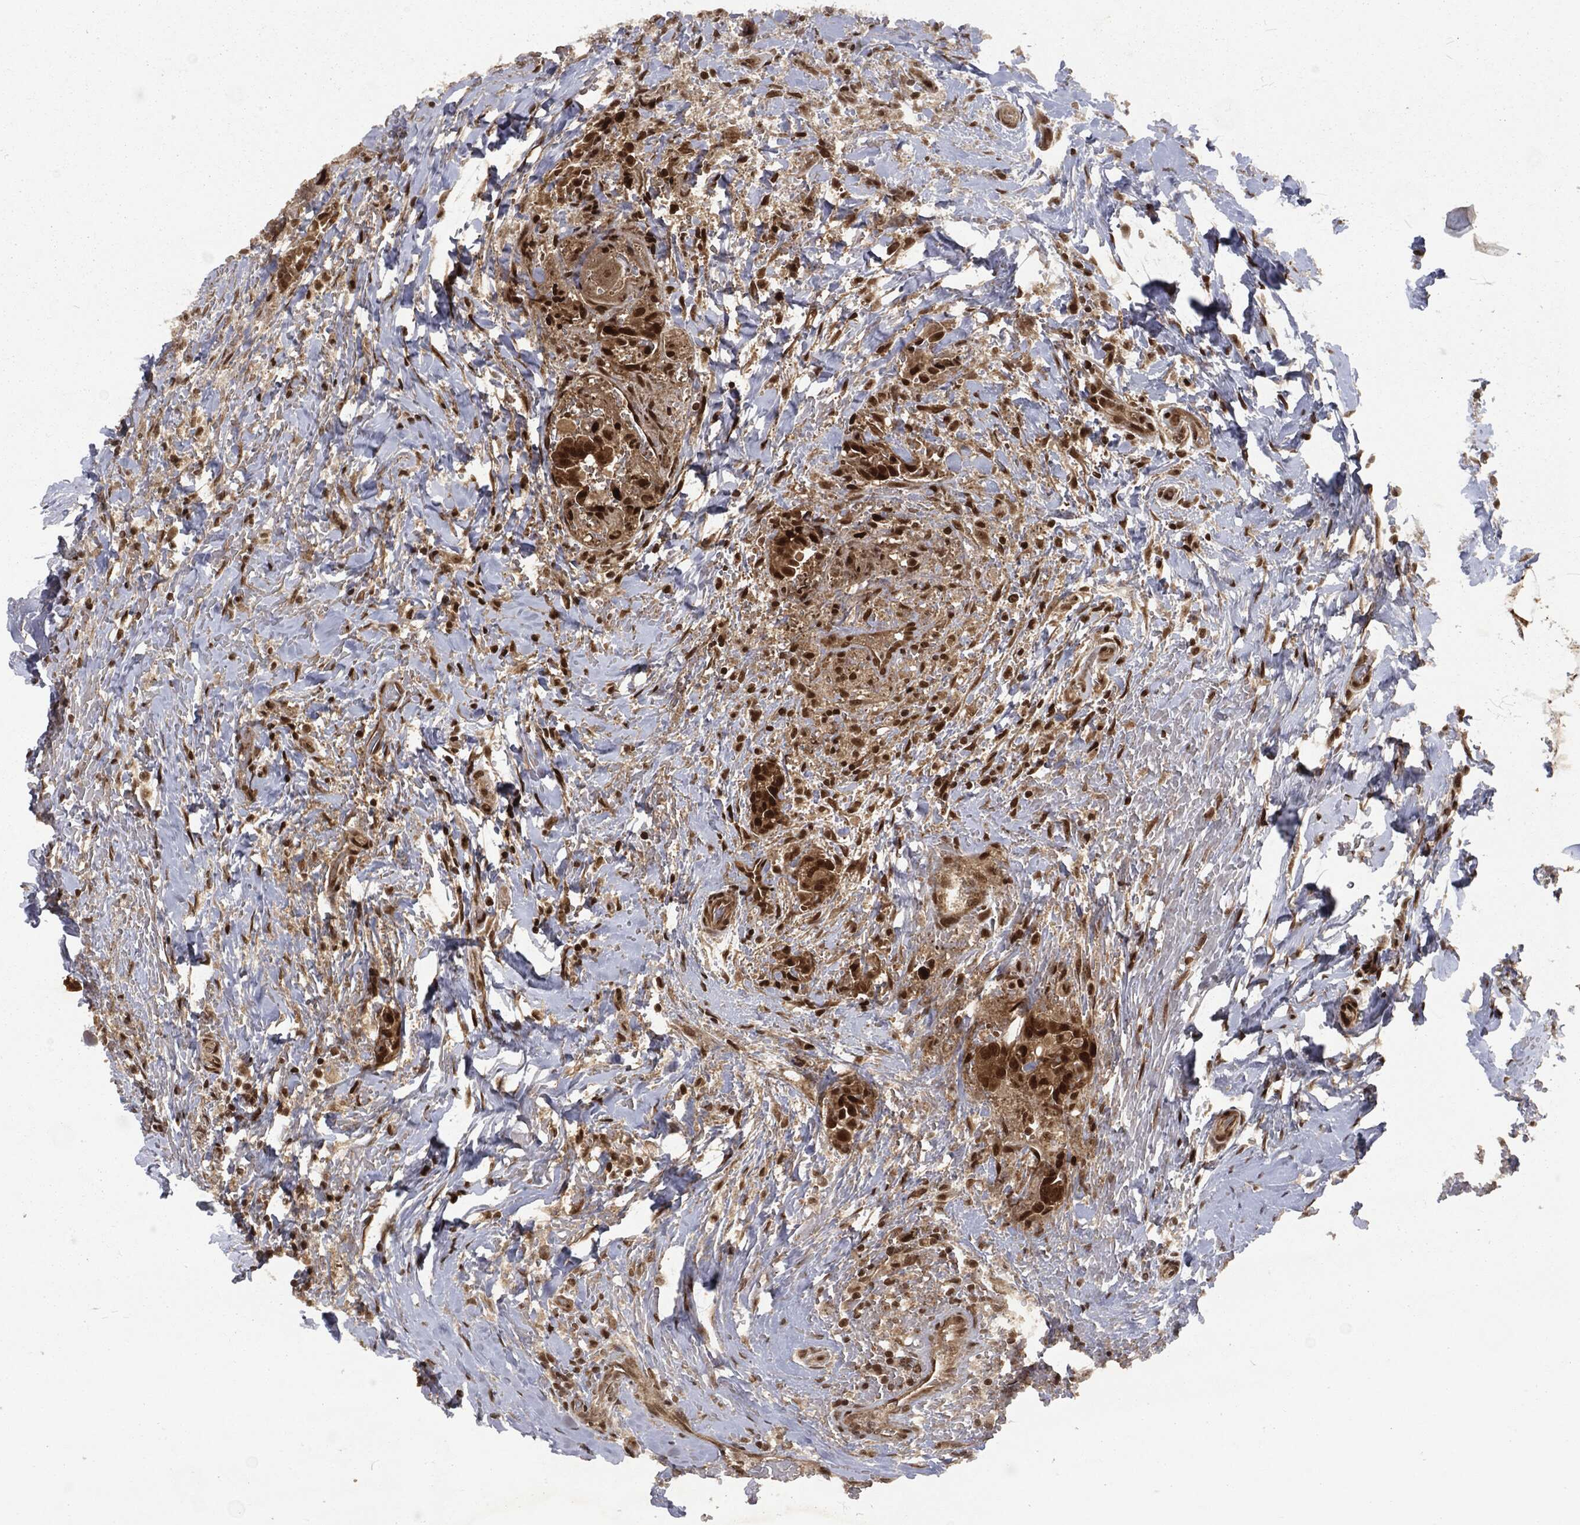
{"staining": {"intensity": "strong", "quantity": "25%-75%", "location": "nuclear"}, "tissue": "thyroid cancer", "cell_type": "Tumor cells", "image_type": "cancer", "snomed": [{"axis": "morphology", "description": "Papillary adenocarcinoma, NOS"}, {"axis": "topography", "description": "Thyroid gland"}], "caption": "A photomicrograph of thyroid cancer (papillary adenocarcinoma) stained for a protein exhibits strong nuclear brown staining in tumor cells.", "gene": "NGRN", "patient": {"sex": "male", "age": 61}}